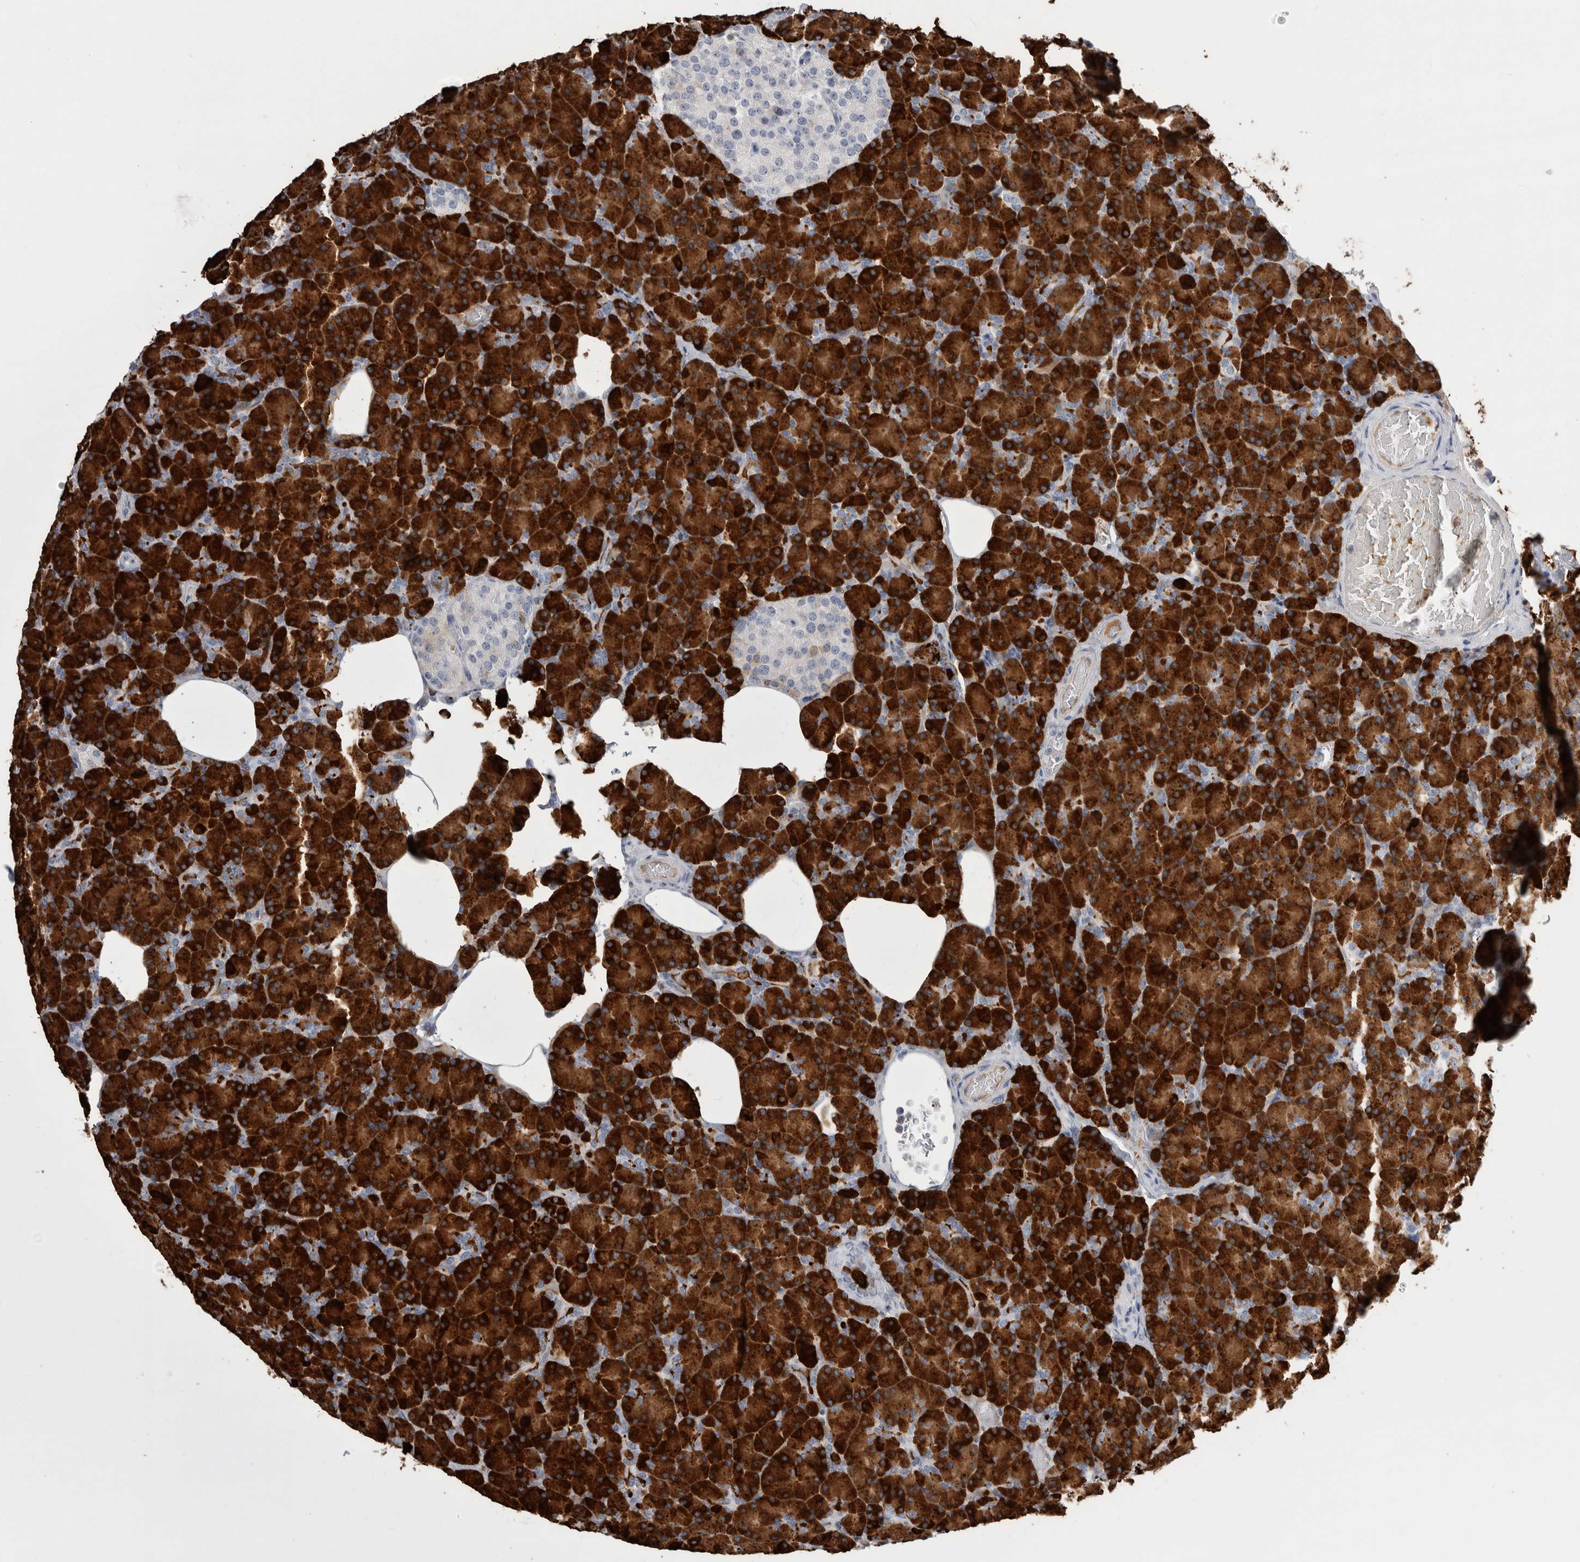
{"staining": {"intensity": "strong", "quantity": ">75%", "location": "cytoplasmic/membranous"}, "tissue": "pancreas", "cell_type": "Exocrine glandular cells", "image_type": "normal", "snomed": [{"axis": "morphology", "description": "Normal tissue, NOS"}, {"axis": "topography", "description": "Pancreas"}], "caption": "Protein analysis of normal pancreas demonstrates strong cytoplasmic/membranous staining in about >75% of exocrine glandular cells. (Stains: DAB in brown, nuclei in blue, Microscopy: brightfield microscopy at high magnification).", "gene": "REG1A", "patient": {"sex": "female", "age": 43}}